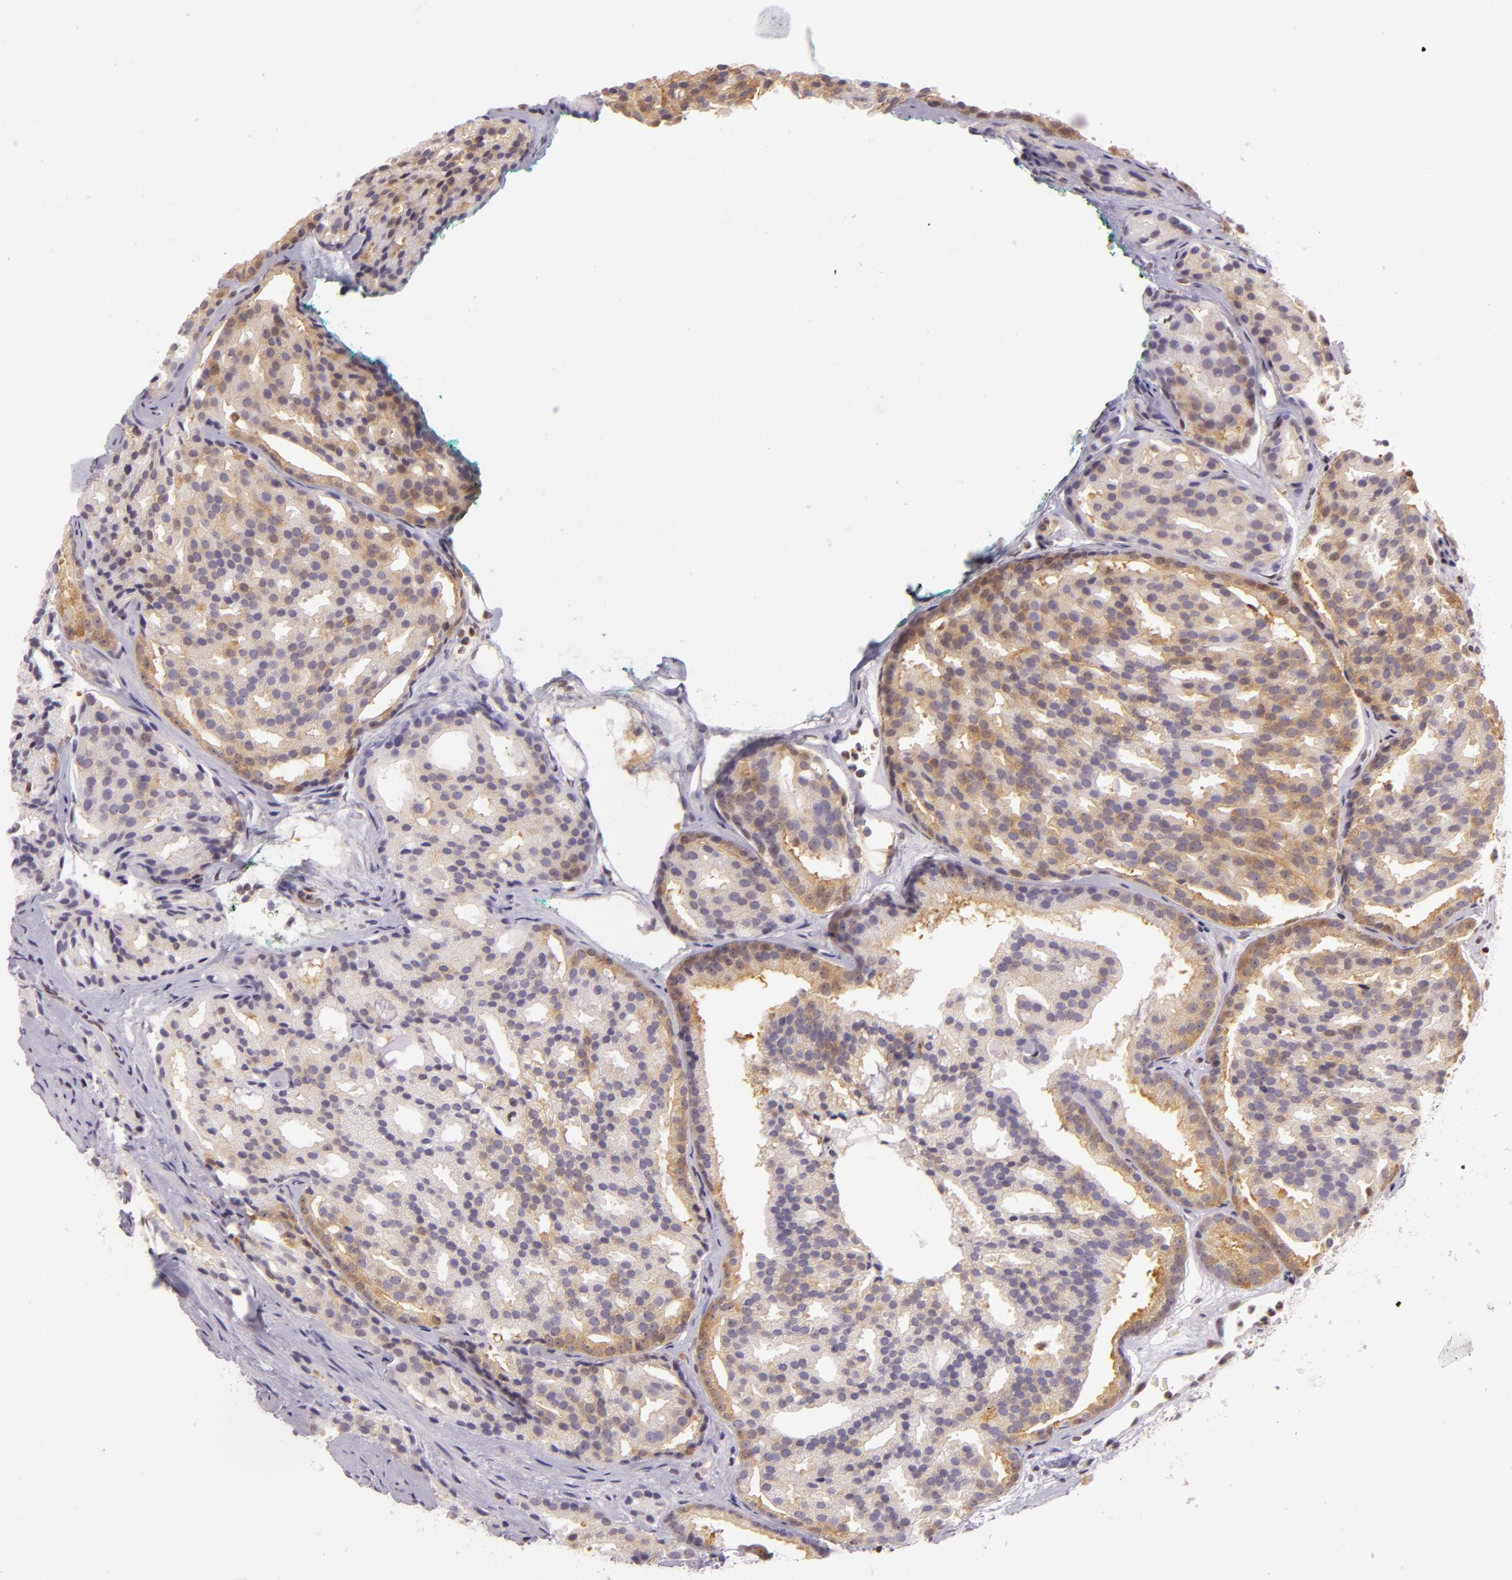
{"staining": {"intensity": "moderate", "quantity": "25%-75%", "location": "cytoplasmic/membranous"}, "tissue": "prostate cancer", "cell_type": "Tumor cells", "image_type": "cancer", "snomed": [{"axis": "morphology", "description": "Adenocarcinoma, High grade"}, {"axis": "topography", "description": "Prostate"}], "caption": "Prostate cancer (high-grade adenocarcinoma) stained with a brown dye reveals moderate cytoplasmic/membranous positive positivity in about 25%-75% of tumor cells.", "gene": "IMPDH1", "patient": {"sex": "male", "age": 64}}